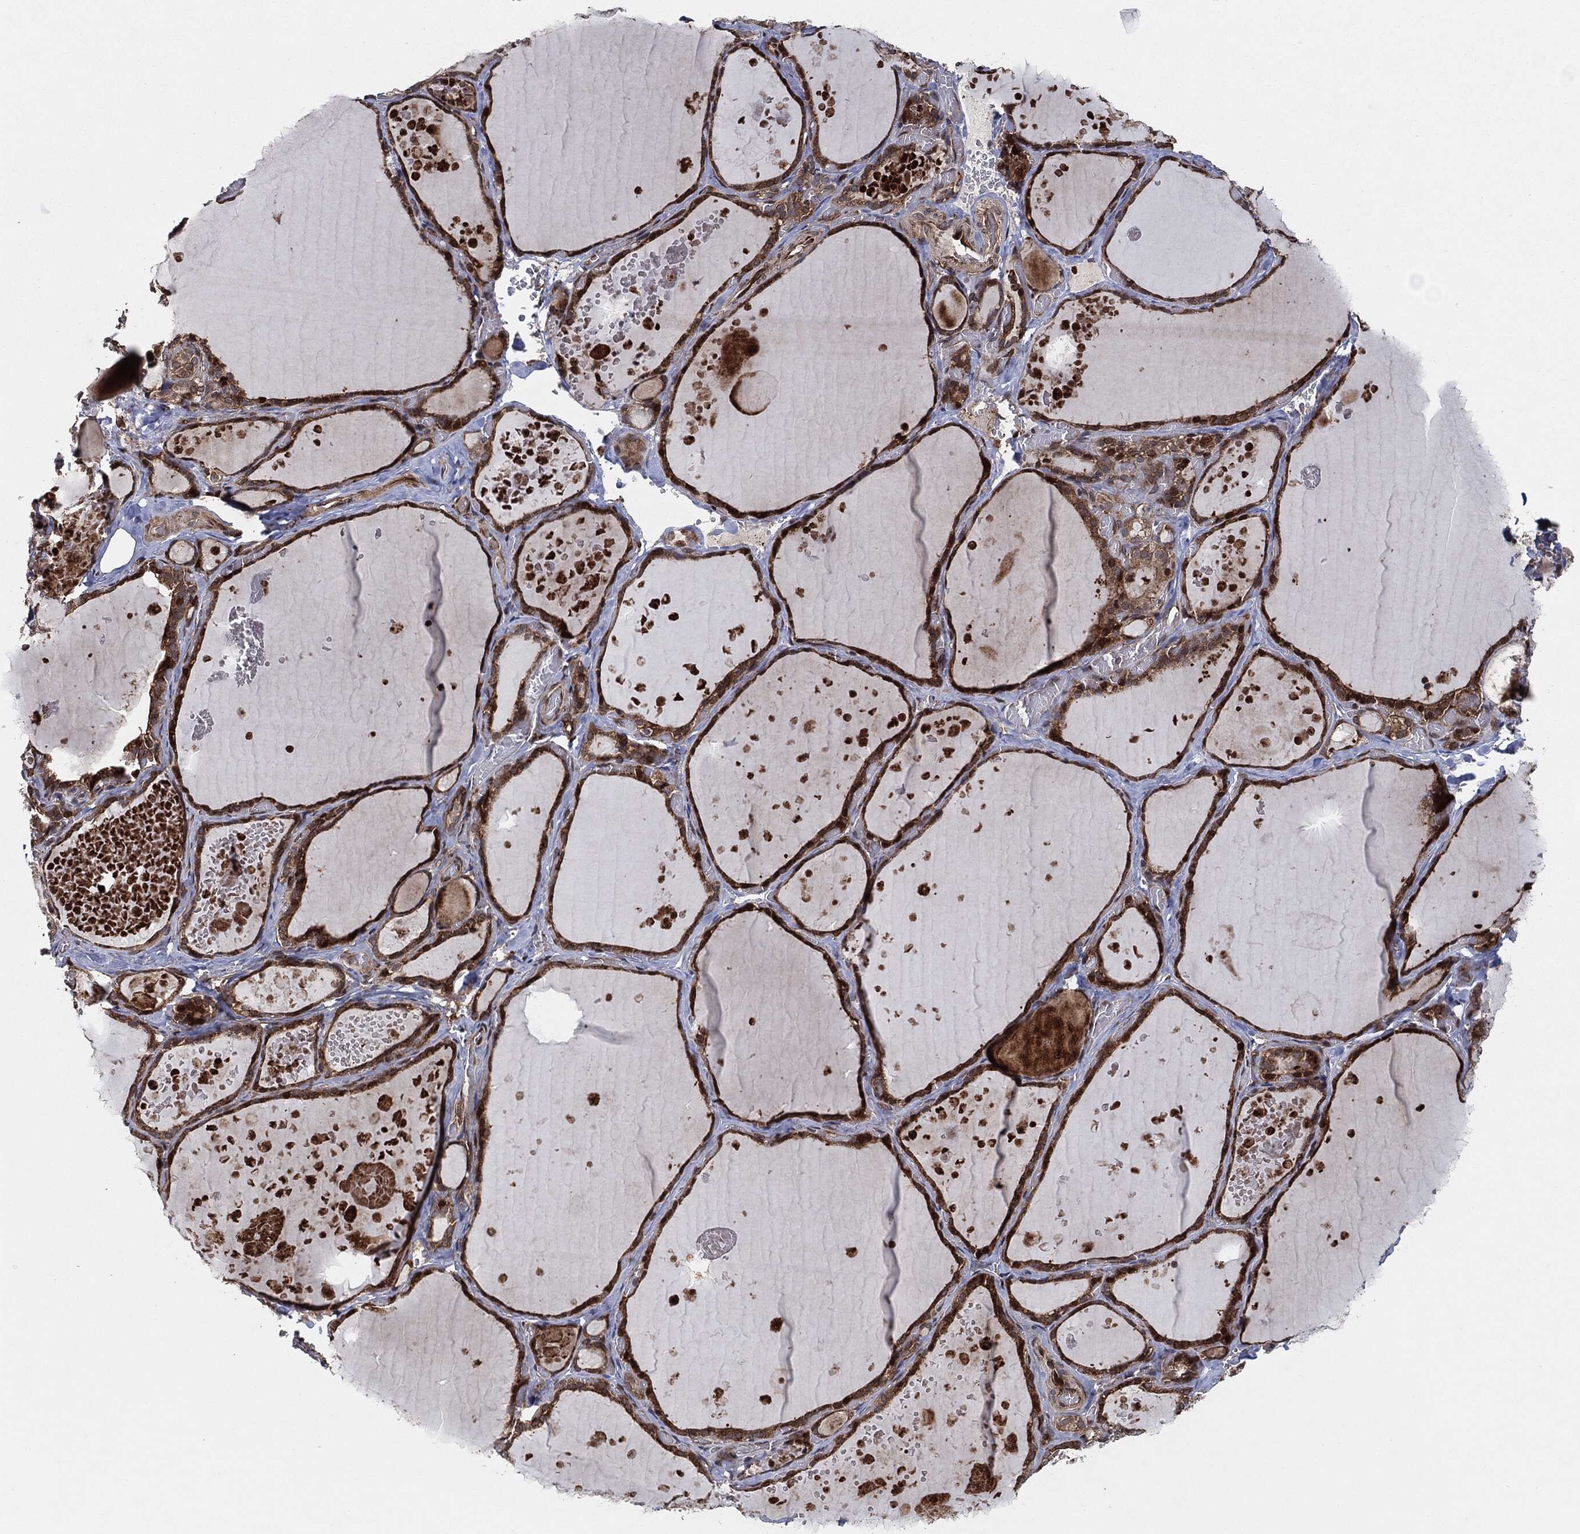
{"staining": {"intensity": "strong", "quantity": ">75%", "location": "cytoplasmic/membranous"}, "tissue": "thyroid gland", "cell_type": "Glandular cells", "image_type": "normal", "snomed": [{"axis": "morphology", "description": "Normal tissue, NOS"}, {"axis": "topography", "description": "Thyroid gland"}], "caption": "Thyroid gland stained with DAB immunohistochemistry exhibits high levels of strong cytoplasmic/membranous staining in approximately >75% of glandular cells. The protein of interest is shown in brown color, while the nuclei are stained blue.", "gene": "BCAR1", "patient": {"sex": "female", "age": 56}}